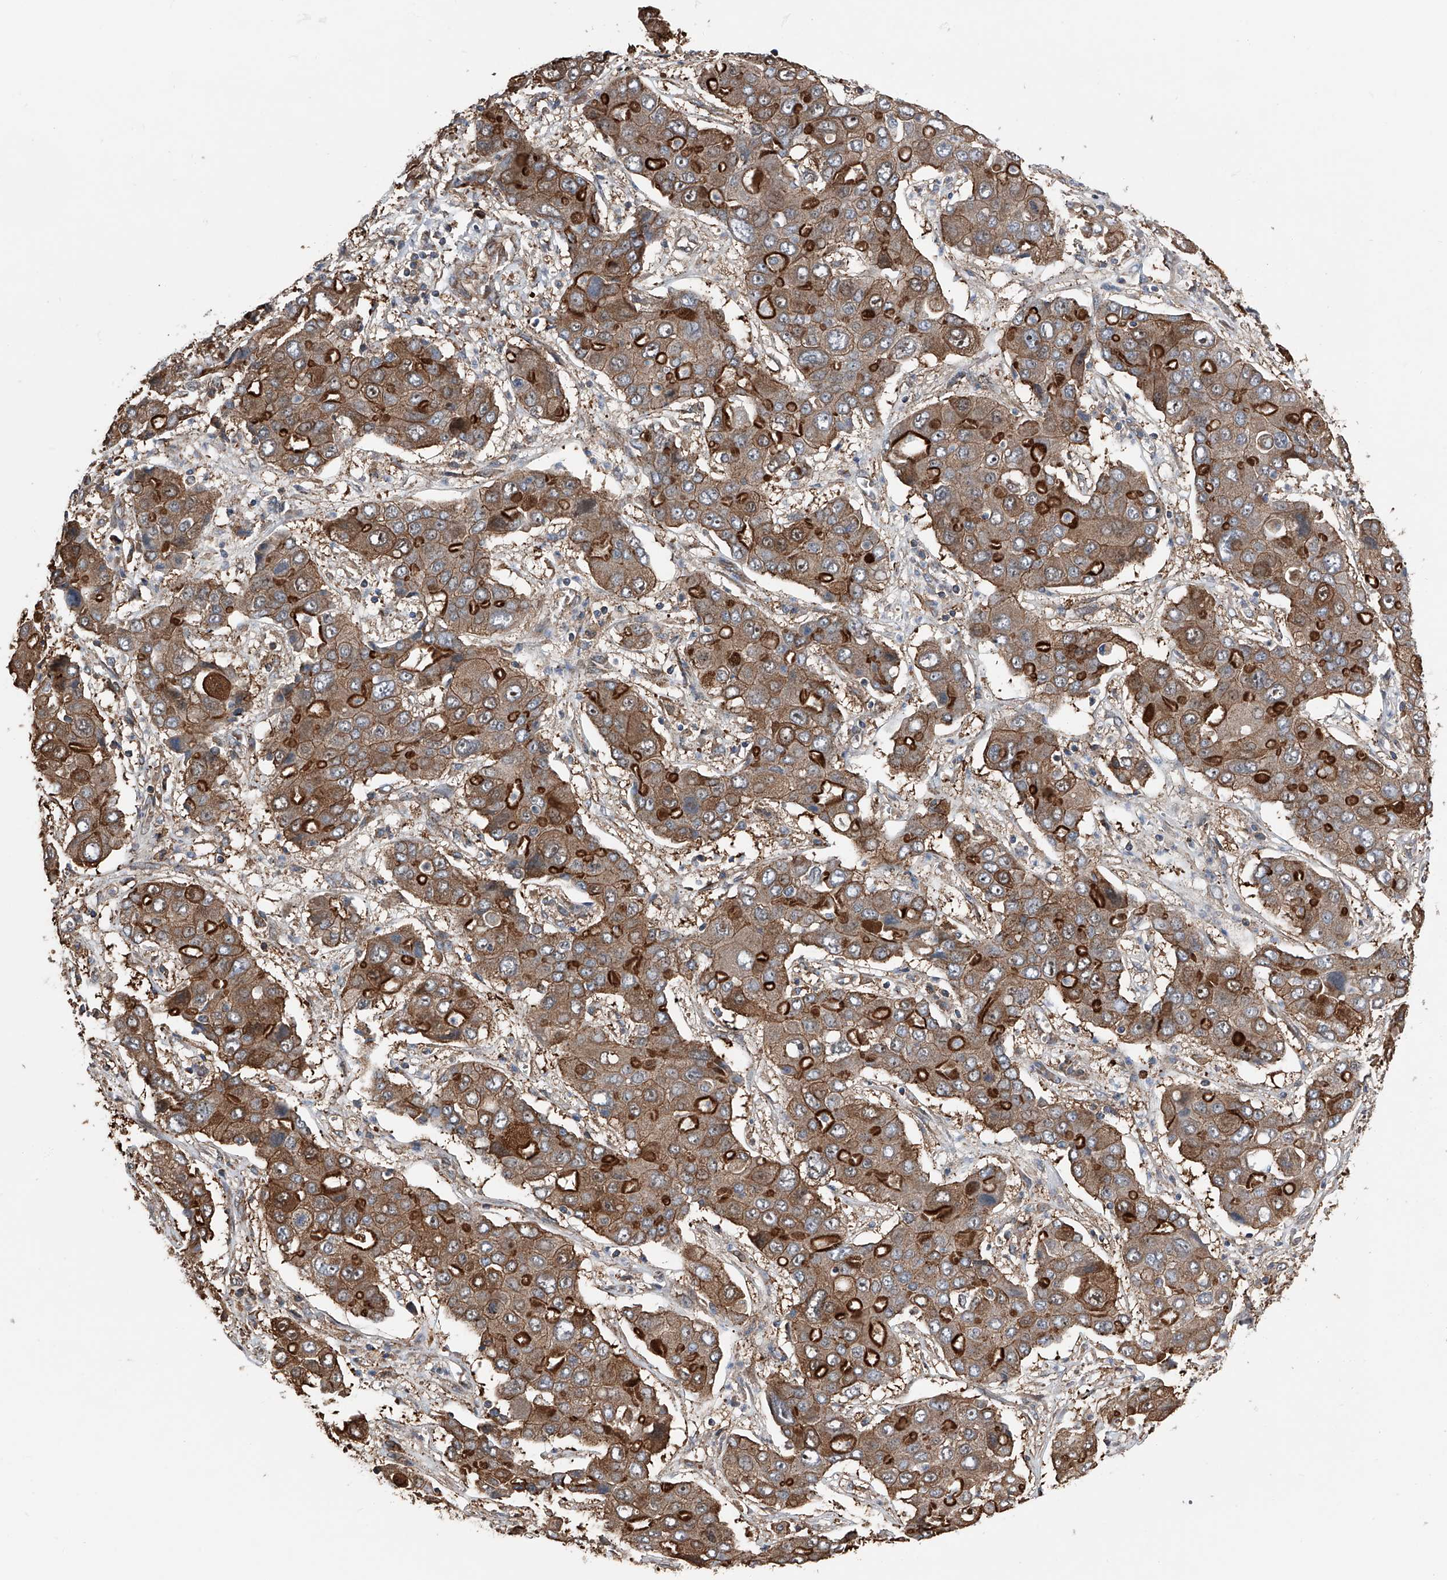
{"staining": {"intensity": "strong", "quantity": "25%-75%", "location": "cytoplasmic/membranous"}, "tissue": "liver cancer", "cell_type": "Tumor cells", "image_type": "cancer", "snomed": [{"axis": "morphology", "description": "Cholangiocarcinoma"}, {"axis": "topography", "description": "Liver"}], "caption": "A brown stain labels strong cytoplasmic/membranous staining of a protein in human liver cancer (cholangiocarcinoma) tumor cells. (Stains: DAB (3,3'-diaminobenzidine) in brown, nuclei in blue, Microscopy: brightfield microscopy at high magnification).", "gene": "KCNJ2", "patient": {"sex": "male", "age": 67}}